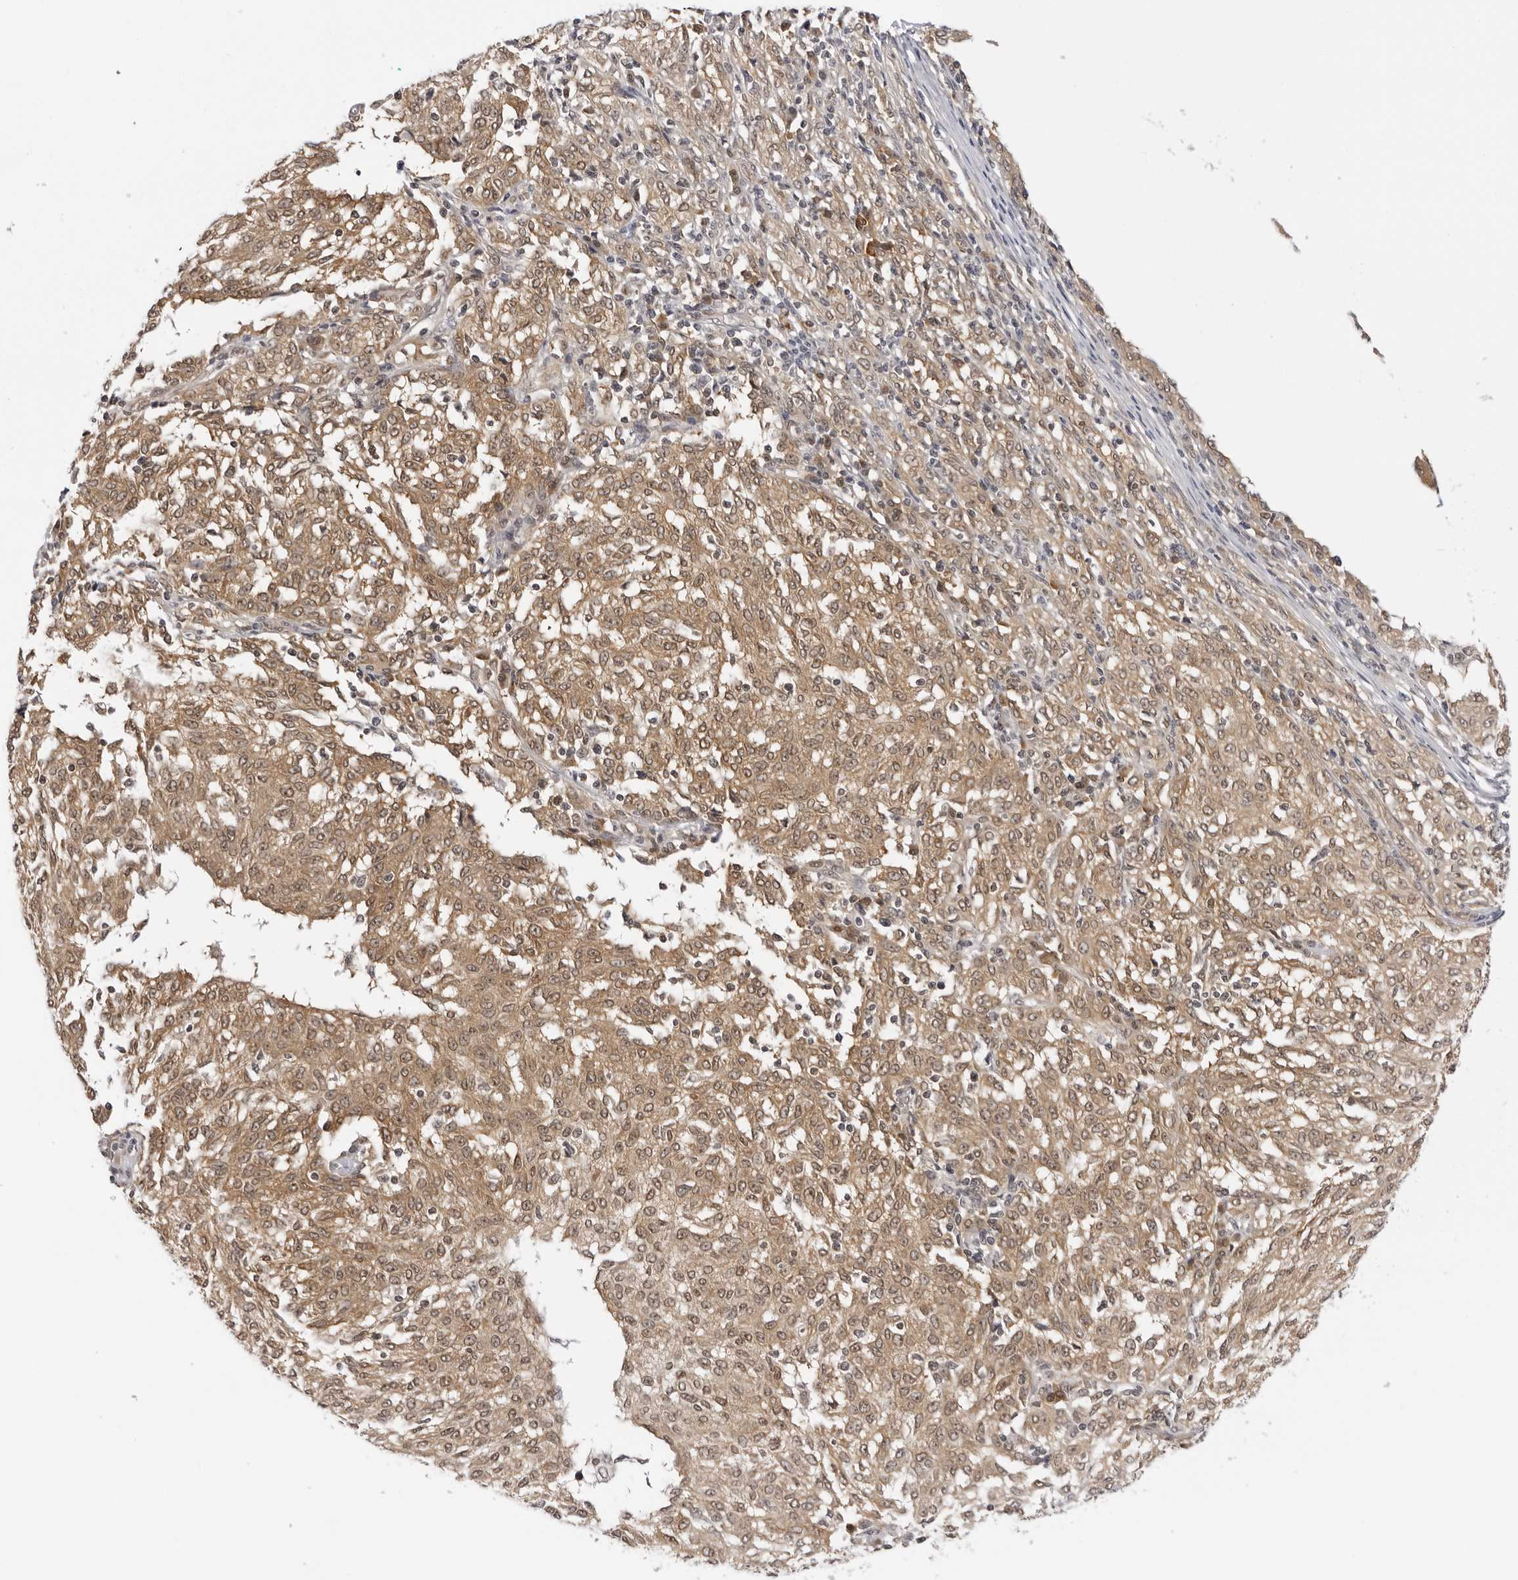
{"staining": {"intensity": "moderate", "quantity": ">75%", "location": "cytoplasmic/membranous,nuclear"}, "tissue": "melanoma", "cell_type": "Tumor cells", "image_type": "cancer", "snomed": [{"axis": "morphology", "description": "Malignant melanoma, NOS"}, {"axis": "topography", "description": "Skin"}], "caption": "Malignant melanoma stained with a protein marker demonstrates moderate staining in tumor cells.", "gene": "WDR77", "patient": {"sex": "female", "age": 72}}